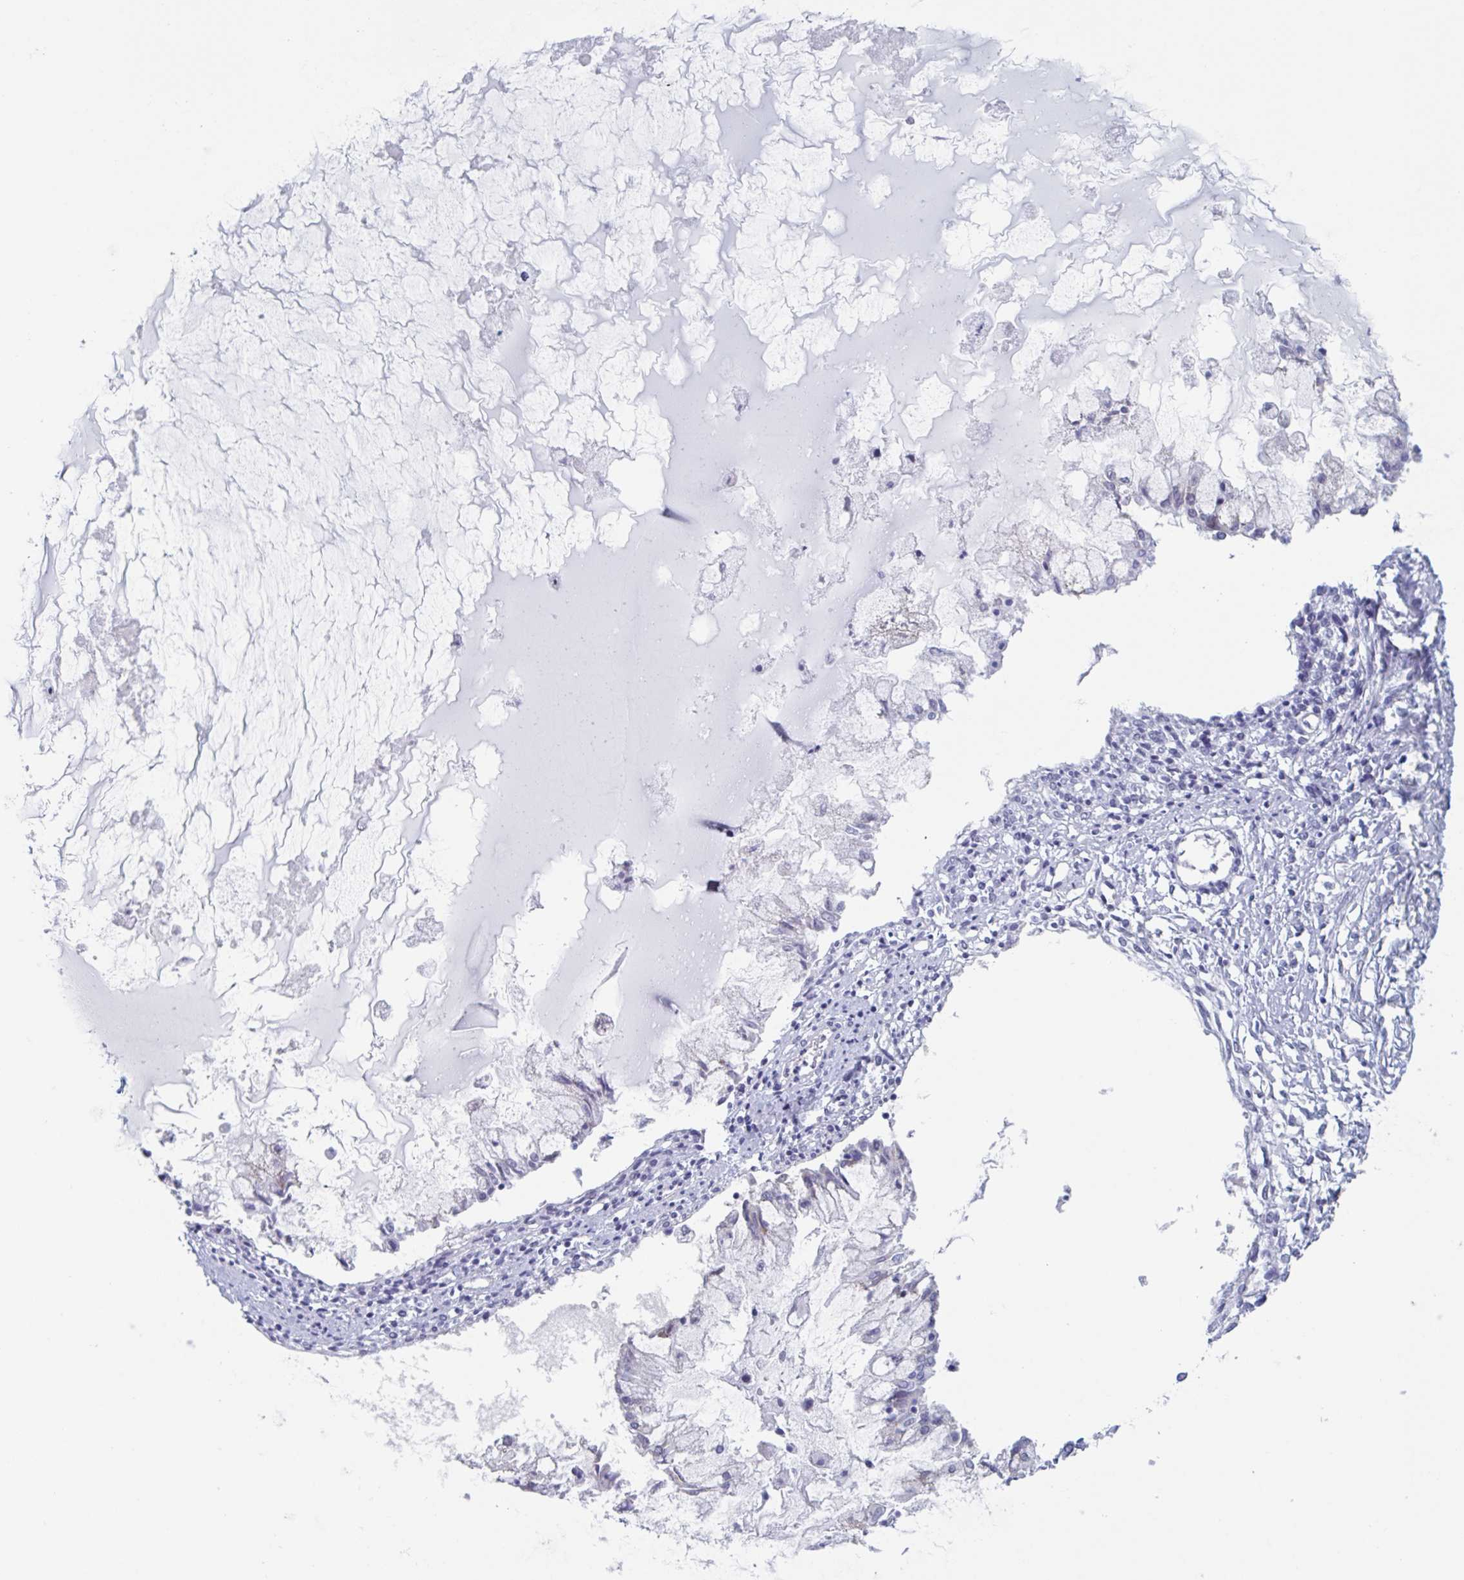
{"staining": {"intensity": "negative", "quantity": "none", "location": "none"}, "tissue": "ovarian cancer", "cell_type": "Tumor cells", "image_type": "cancer", "snomed": [{"axis": "morphology", "description": "Cystadenocarcinoma, mucinous, NOS"}, {"axis": "topography", "description": "Ovary"}], "caption": "Immunohistochemical staining of ovarian cancer shows no significant expression in tumor cells.", "gene": "KDM4D", "patient": {"sex": "female", "age": 34}}